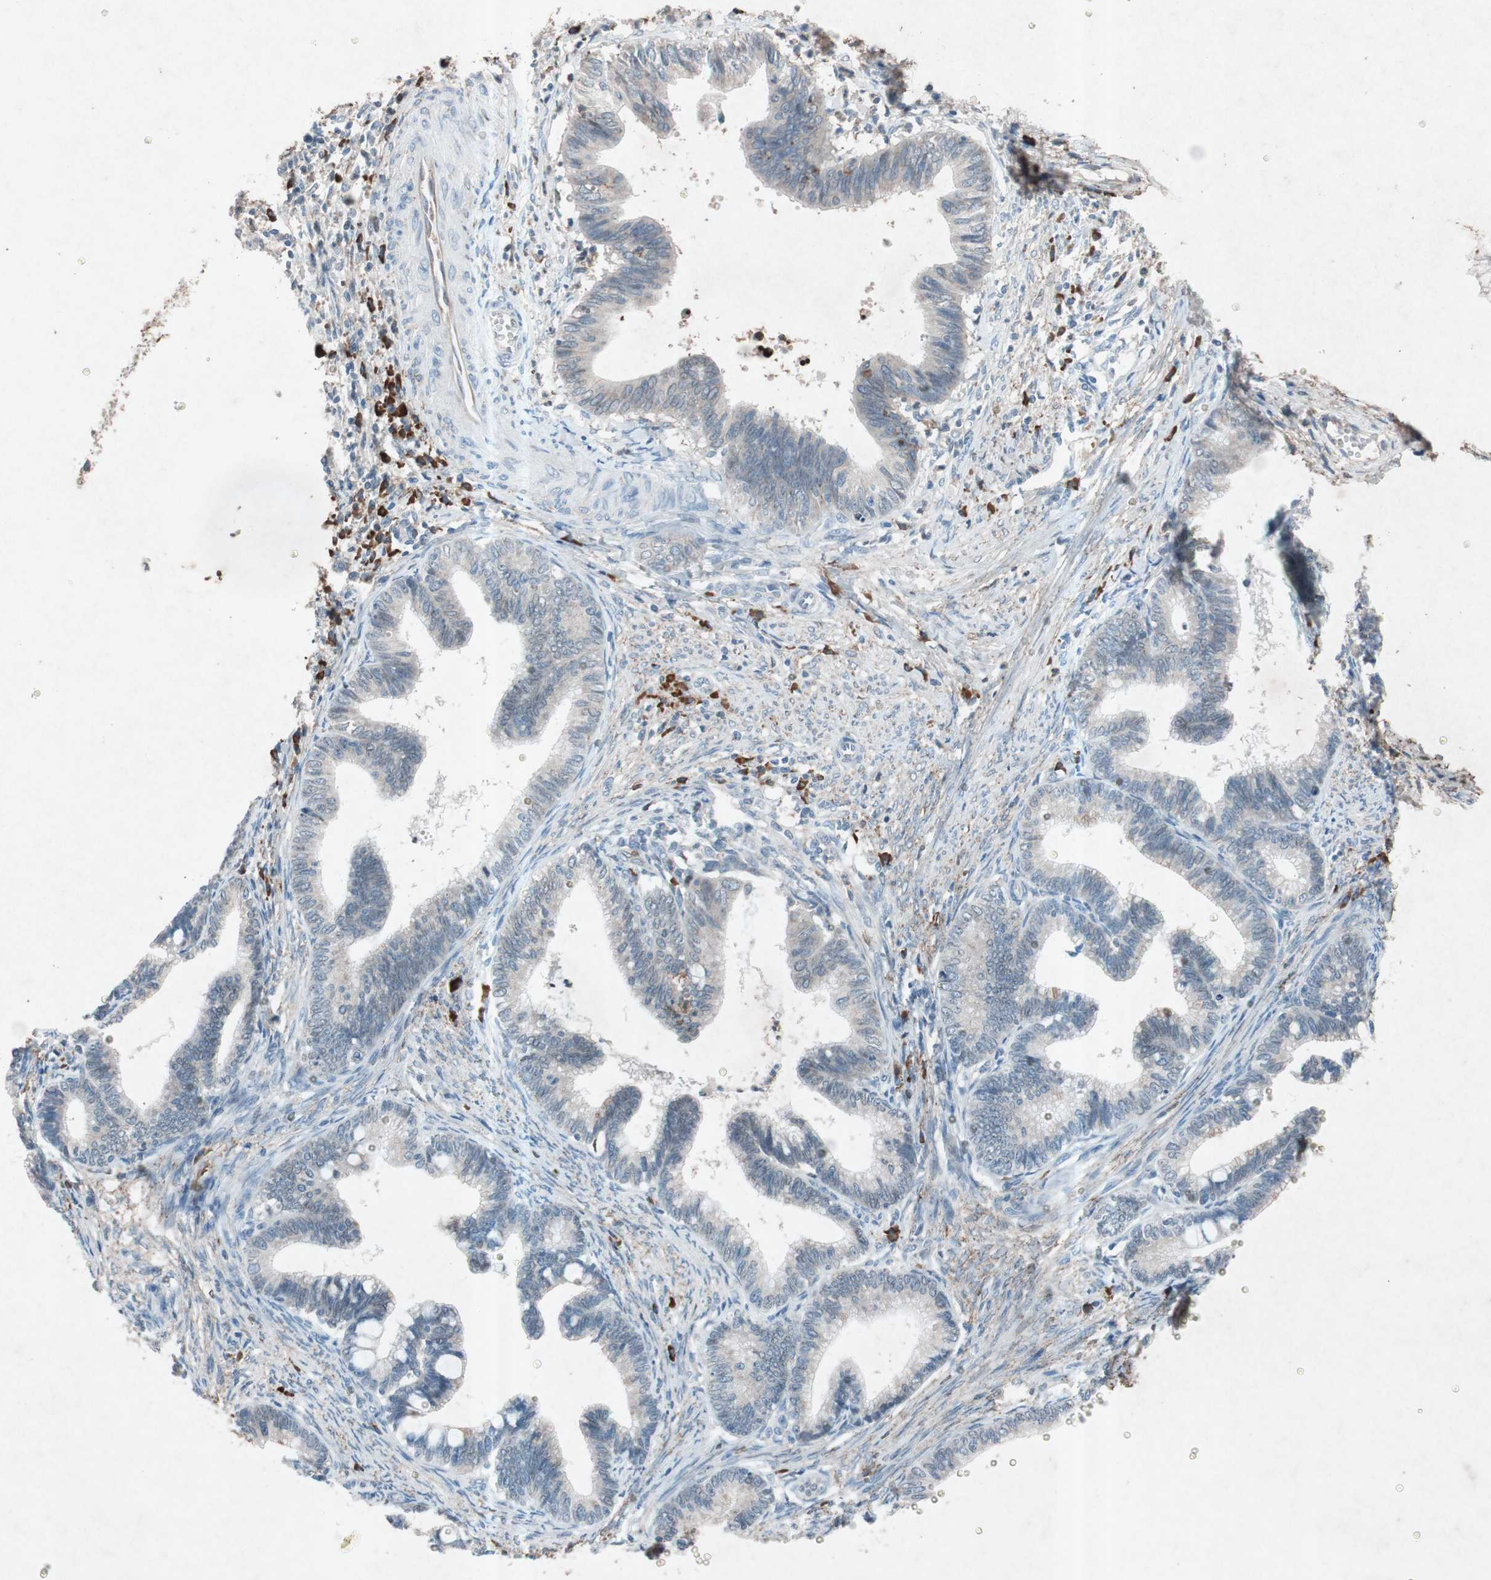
{"staining": {"intensity": "weak", "quantity": "<25%", "location": "cytoplasmic/membranous"}, "tissue": "cervical cancer", "cell_type": "Tumor cells", "image_type": "cancer", "snomed": [{"axis": "morphology", "description": "Adenocarcinoma, NOS"}, {"axis": "topography", "description": "Cervix"}], "caption": "Cervical adenocarcinoma stained for a protein using IHC exhibits no positivity tumor cells.", "gene": "GRB7", "patient": {"sex": "female", "age": 36}}